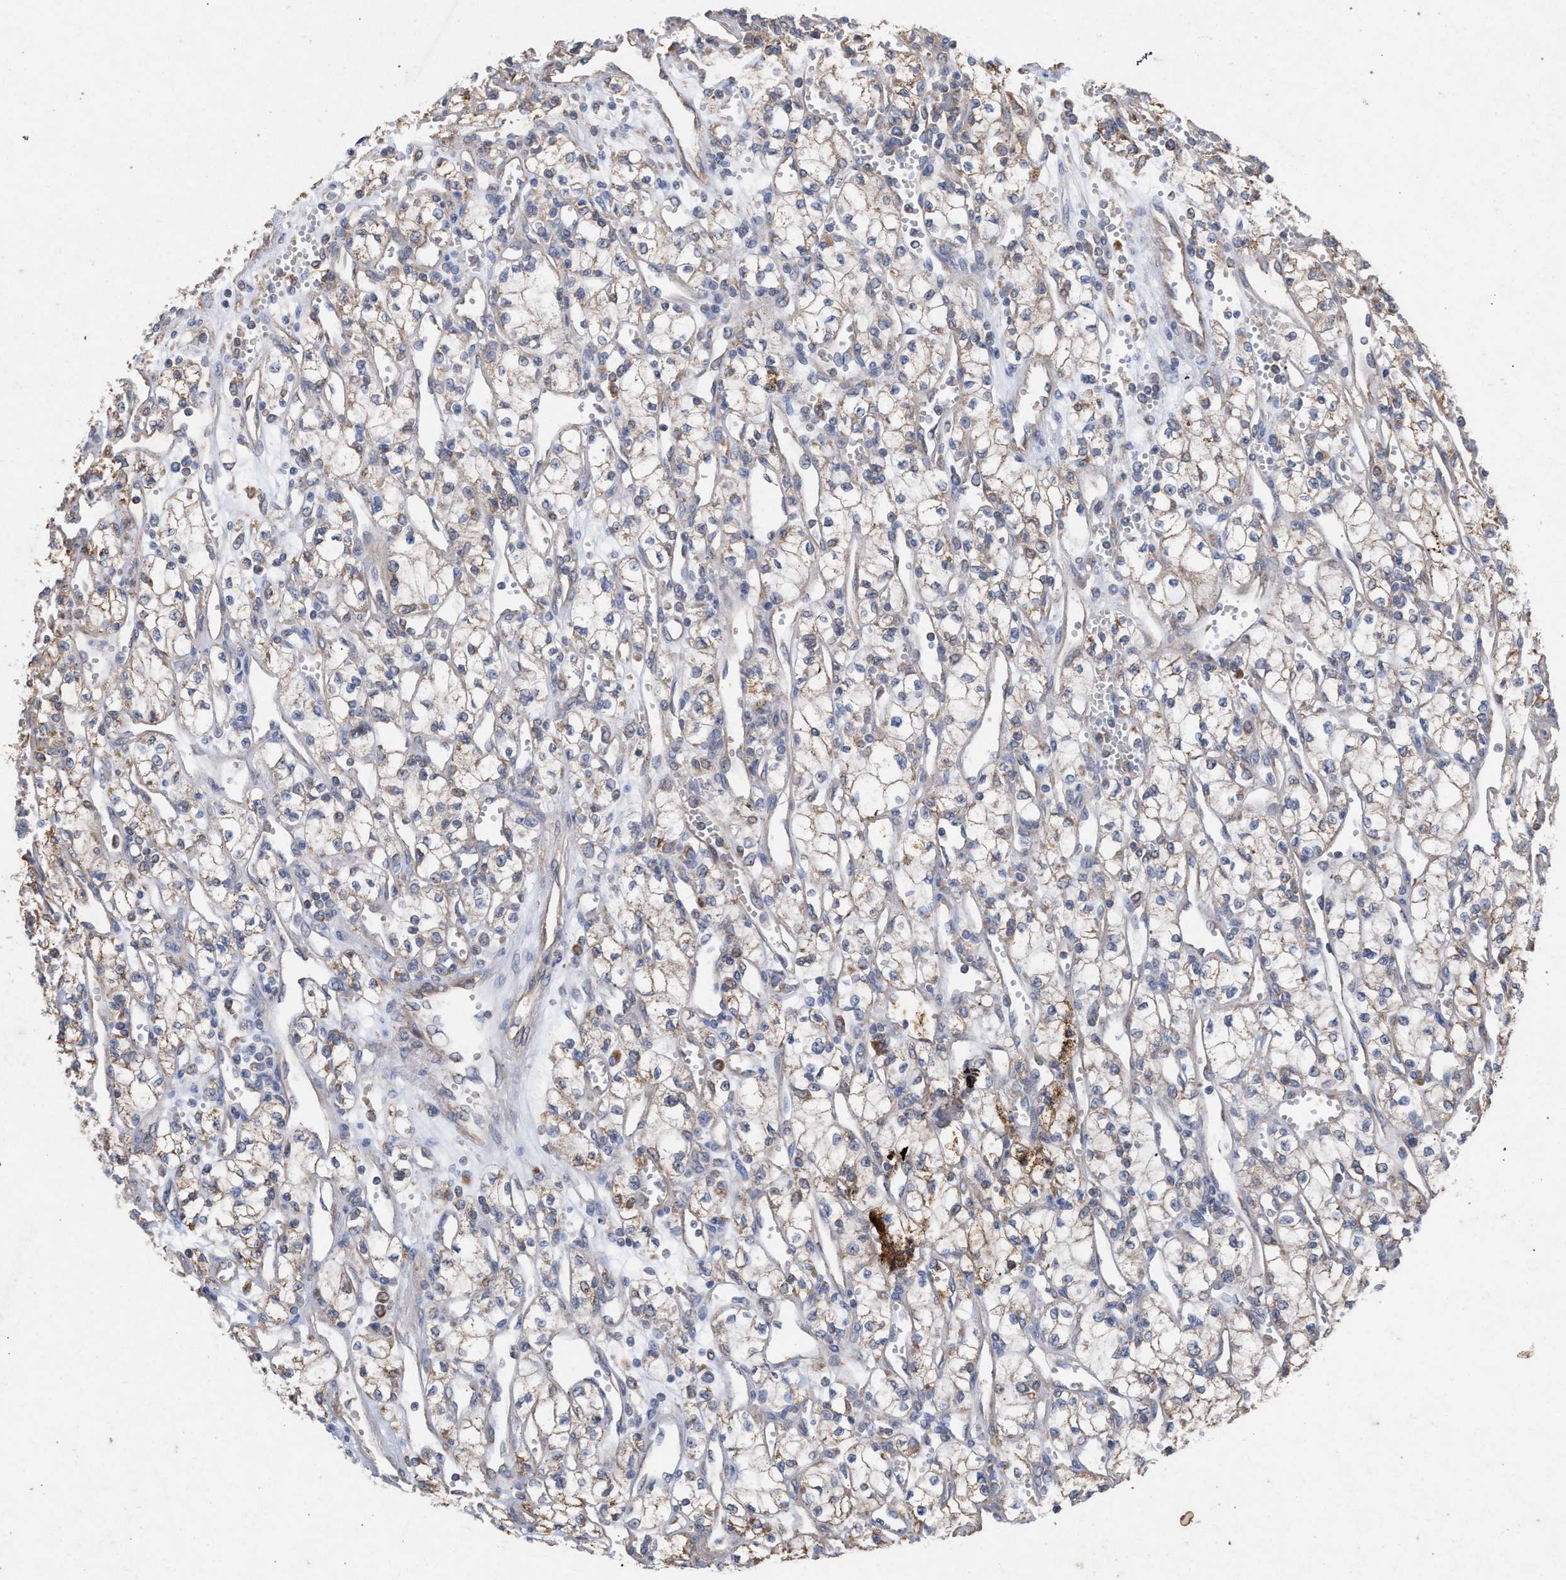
{"staining": {"intensity": "weak", "quantity": ">75%", "location": "cytoplasmic/membranous"}, "tissue": "renal cancer", "cell_type": "Tumor cells", "image_type": "cancer", "snomed": [{"axis": "morphology", "description": "Adenocarcinoma, NOS"}, {"axis": "topography", "description": "Kidney"}], "caption": "Immunohistochemical staining of human adenocarcinoma (renal) shows weak cytoplasmic/membranous protein staining in about >75% of tumor cells.", "gene": "BCL2L12", "patient": {"sex": "male", "age": 59}}